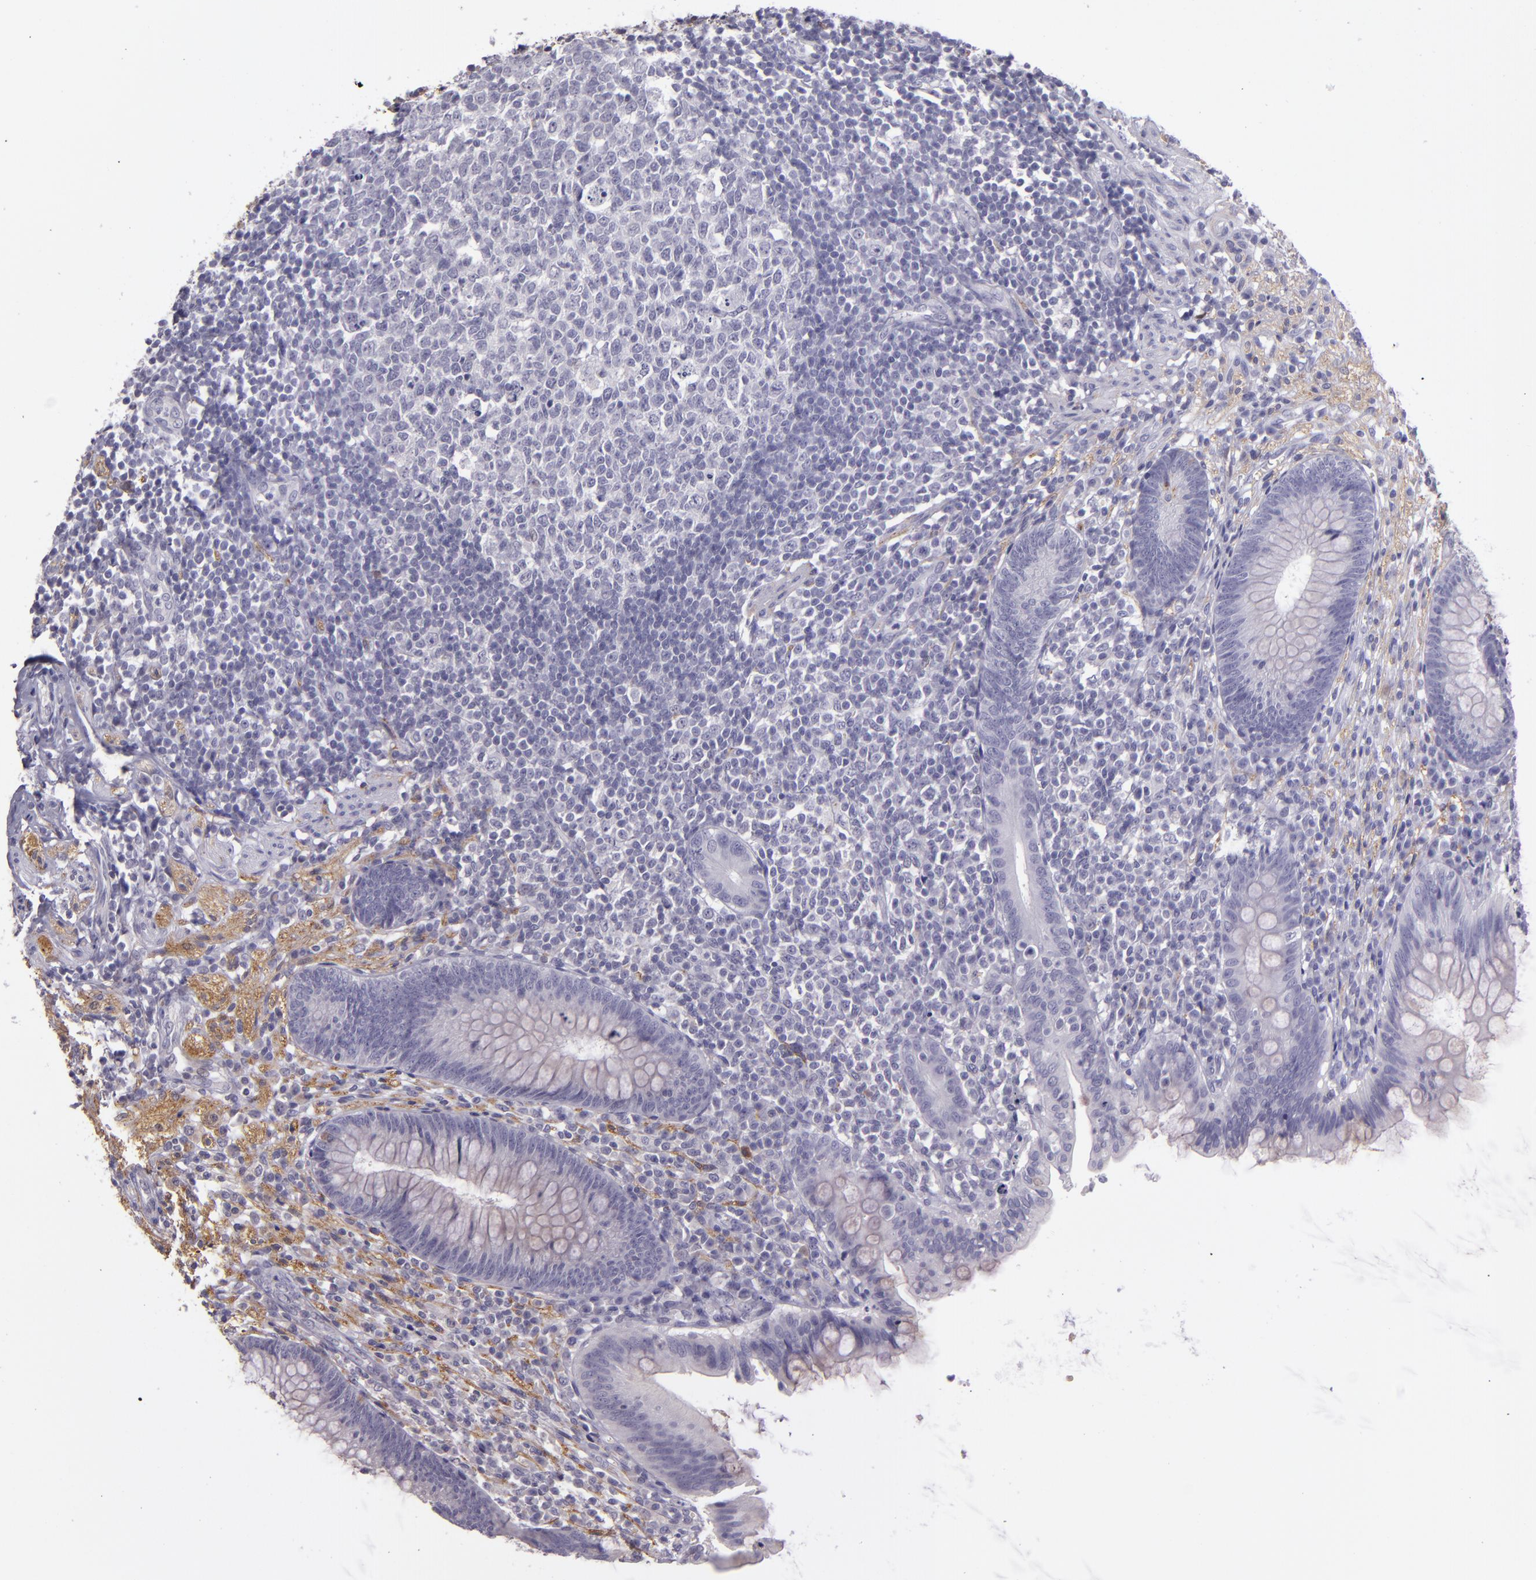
{"staining": {"intensity": "weak", "quantity": "<25%", "location": "cytoplasmic/membranous"}, "tissue": "appendix", "cell_type": "Glandular cells", "image_type": "normal", "snomed": [{"axis": "morphology", "description": "Normal tissue, NOS"}, {"axis": "topography", "description": "Appendix"}], "caption": "High magnification brightfield microscopy of unremarkable appendix stained with DAB (brown) and counterstained with hematoxylin (blue): glandular cells show no significant expression. (DAB IHC, high magnification).", "gene": "SNCB", "patient": {"sex": "female", "age": 66}}